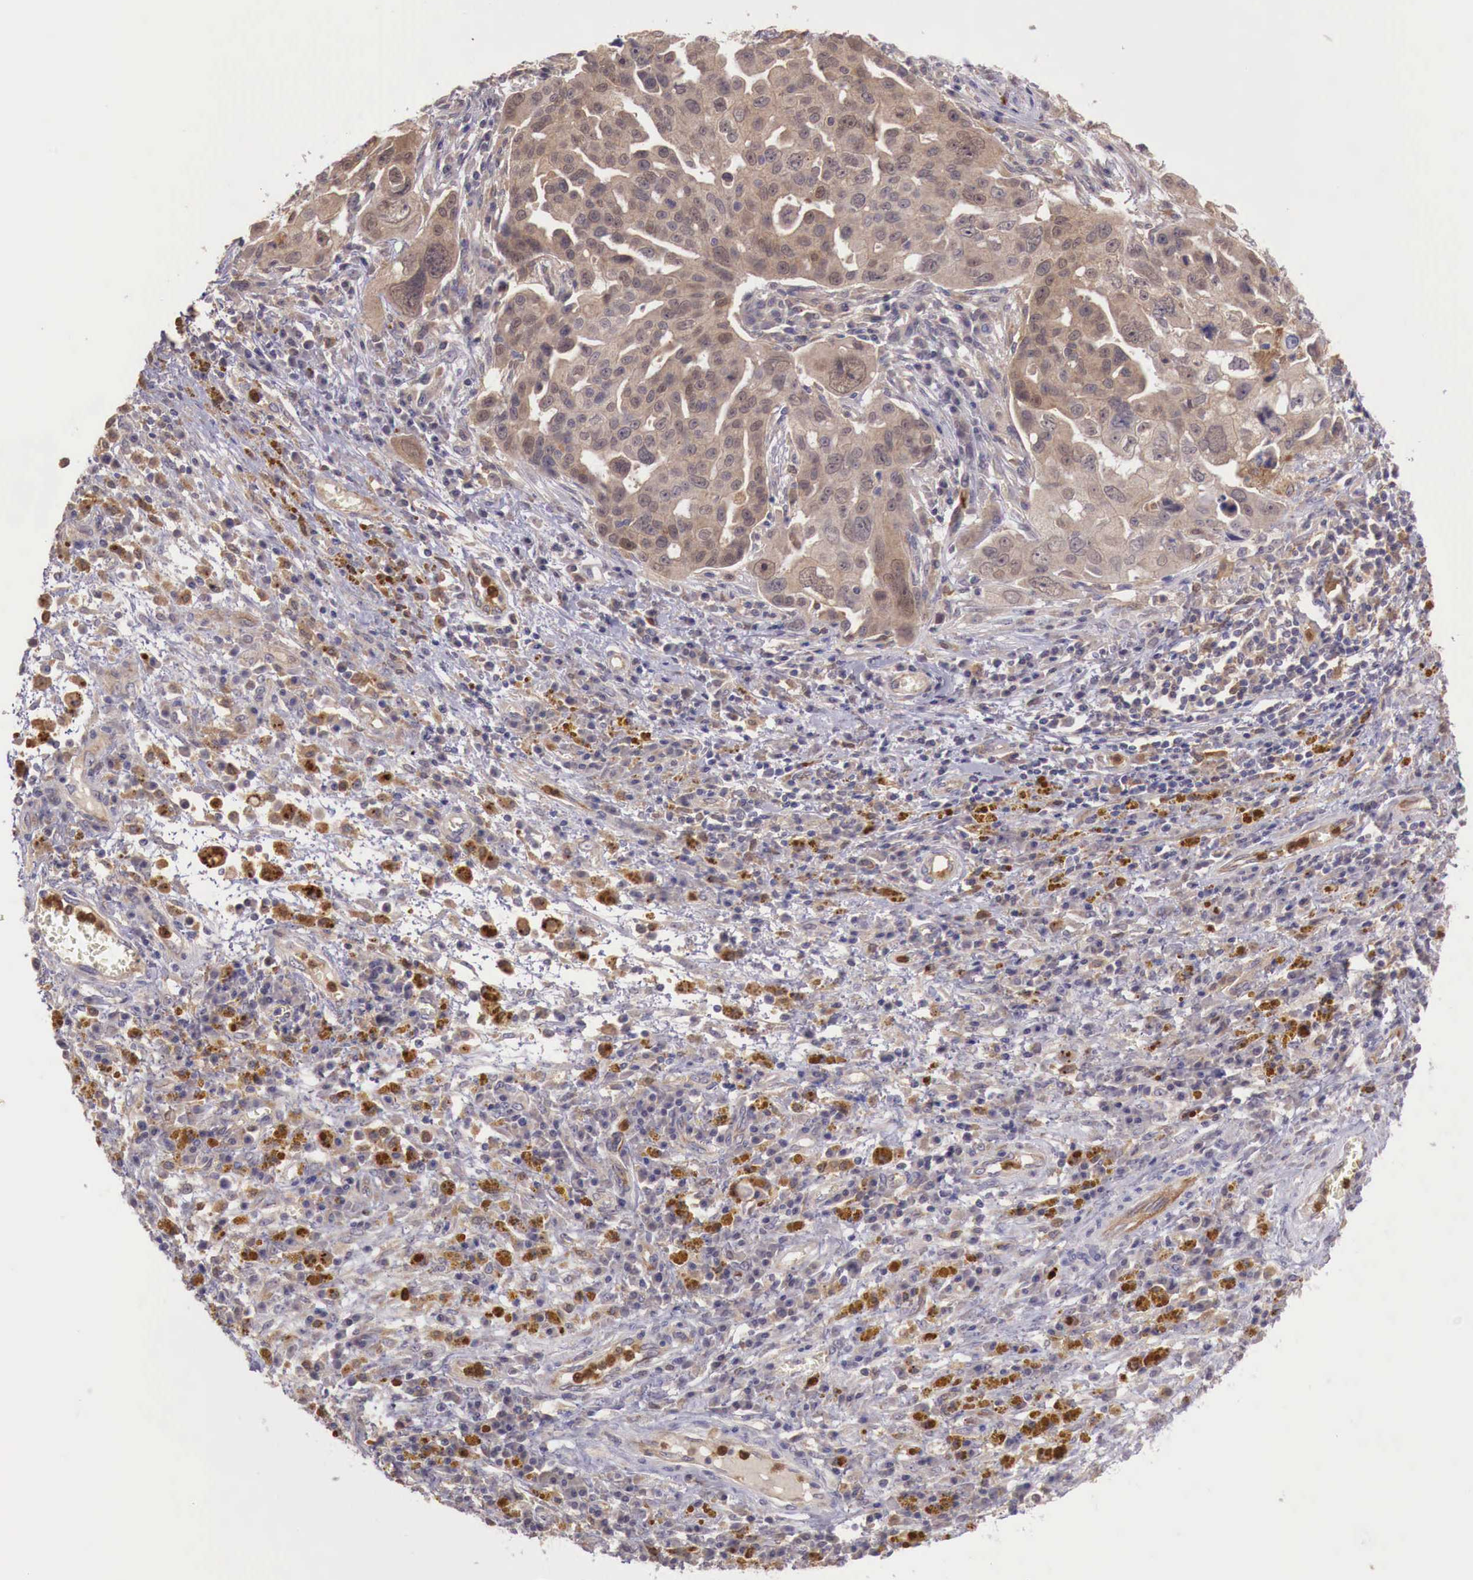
{"staining": {"intensity": "weak", "quantity": ">75%", "location": "cytoplasmic/membranous"}, "tissue": "ovarian cancer", "cell_type": "Tumor cells", "image_type": "cancer", "snomed": [{"axis": "morphology", "description": "Carcinoma, endometroid"}, {"axis": "topography", "description": "Ovary"}], "caption": "A histopathology image of human ovarian cancer (endometroid carcinoma) stained for a protein shows weak cytoplasmic/membranous brown staining in tumor cells.", "gene": "GAB2", "patient": {"sex": "female", "age": 75}}